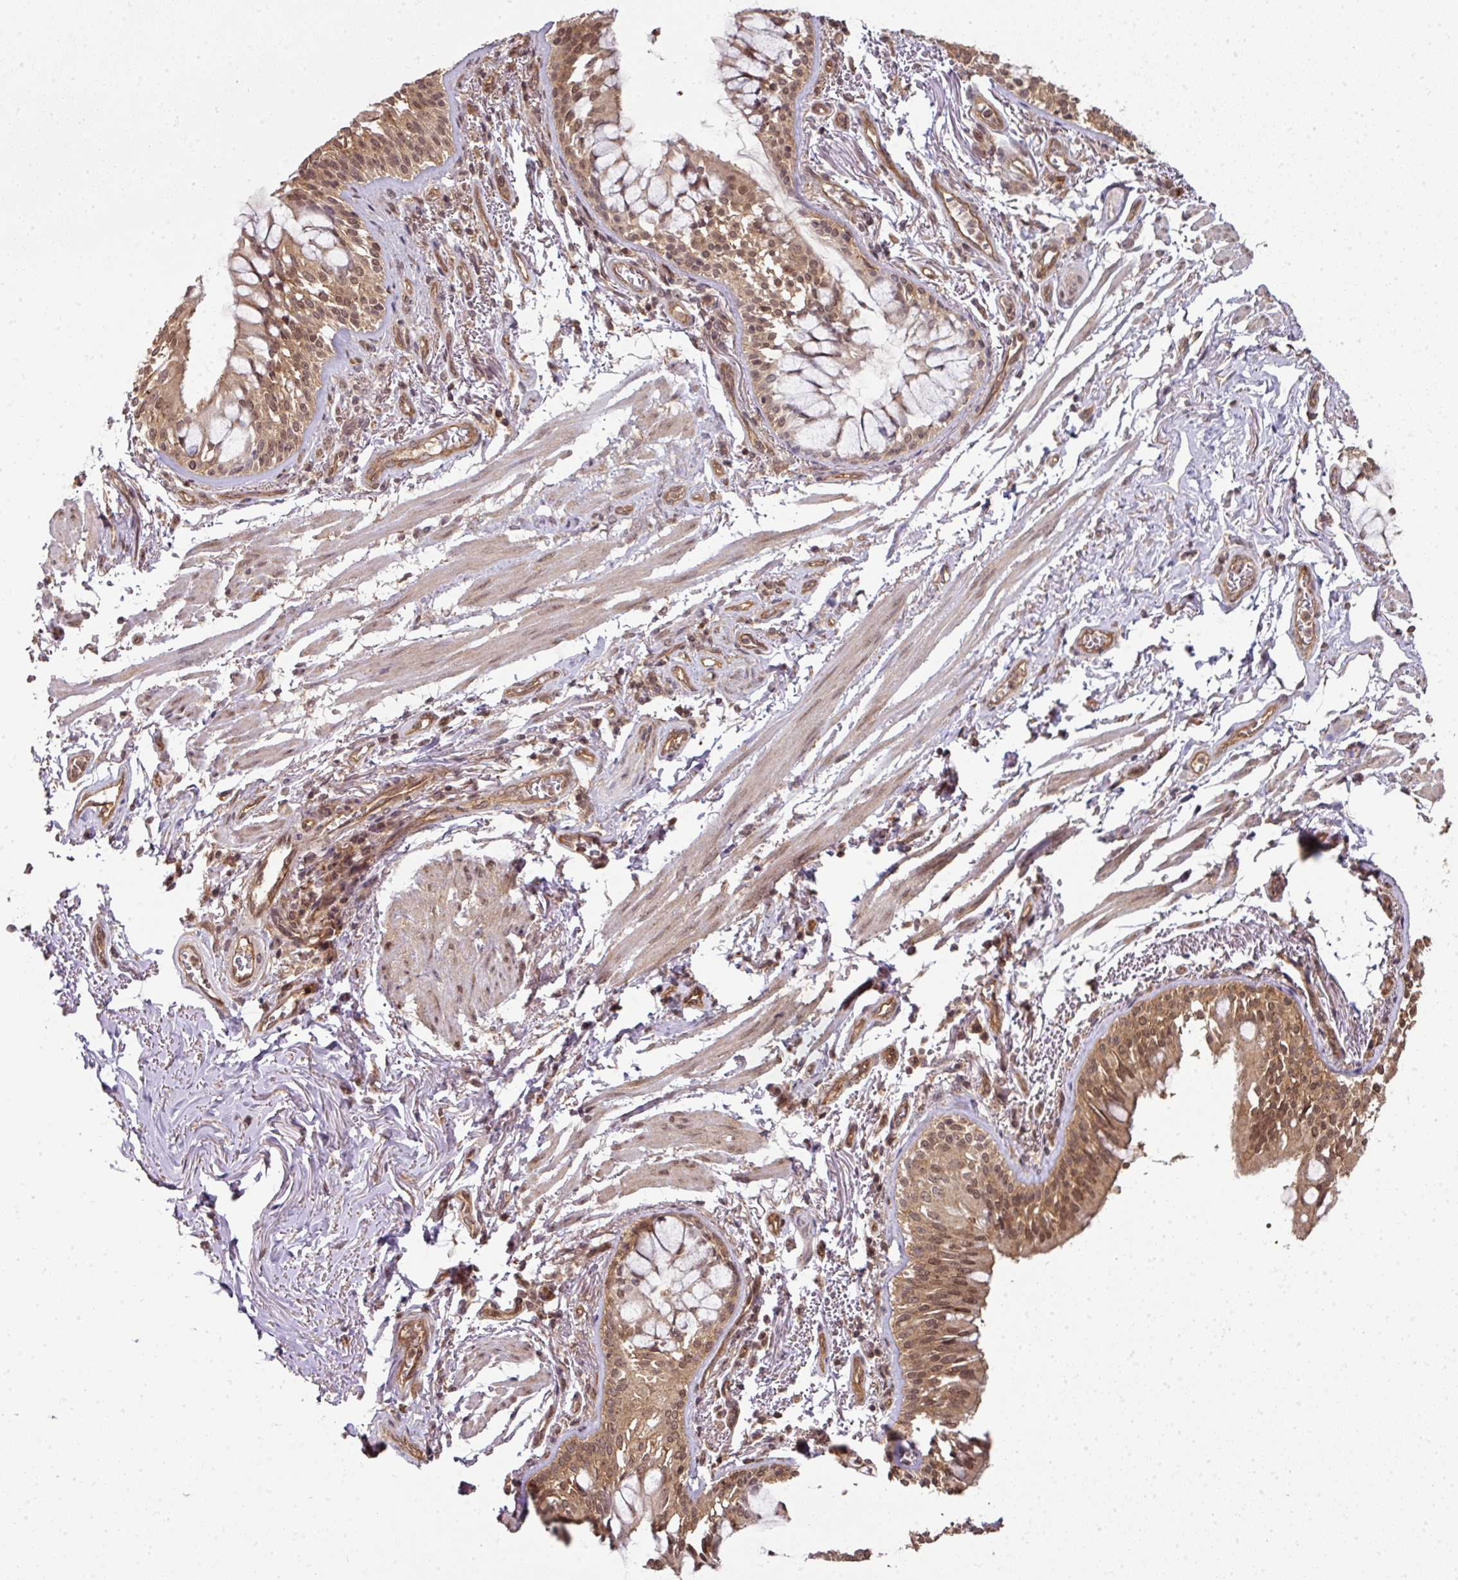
{"staining": {"intensity": "moderate", "quantity": ">75%", "location": "cytoplasmic/membranous,nuclear"}, "tissue": "bronchus", "cell_type": "Respiratory epithelial cells", "image_type": "normal", "snomed": [{"axis": "morphology", "description": "Normal tissue, NOS"}, {"axis": "topography", "description": "Bronchus"}], "caption": "Immunohistochemical staining of benign human bronchus shows >75% levels of moderate cytoplasmic/membranous,nuclear protein staining in about >75% of respiratory epithelial cells.", "gene": "ANKRD18A", "patient": {"sex": "male", "age": 70}}